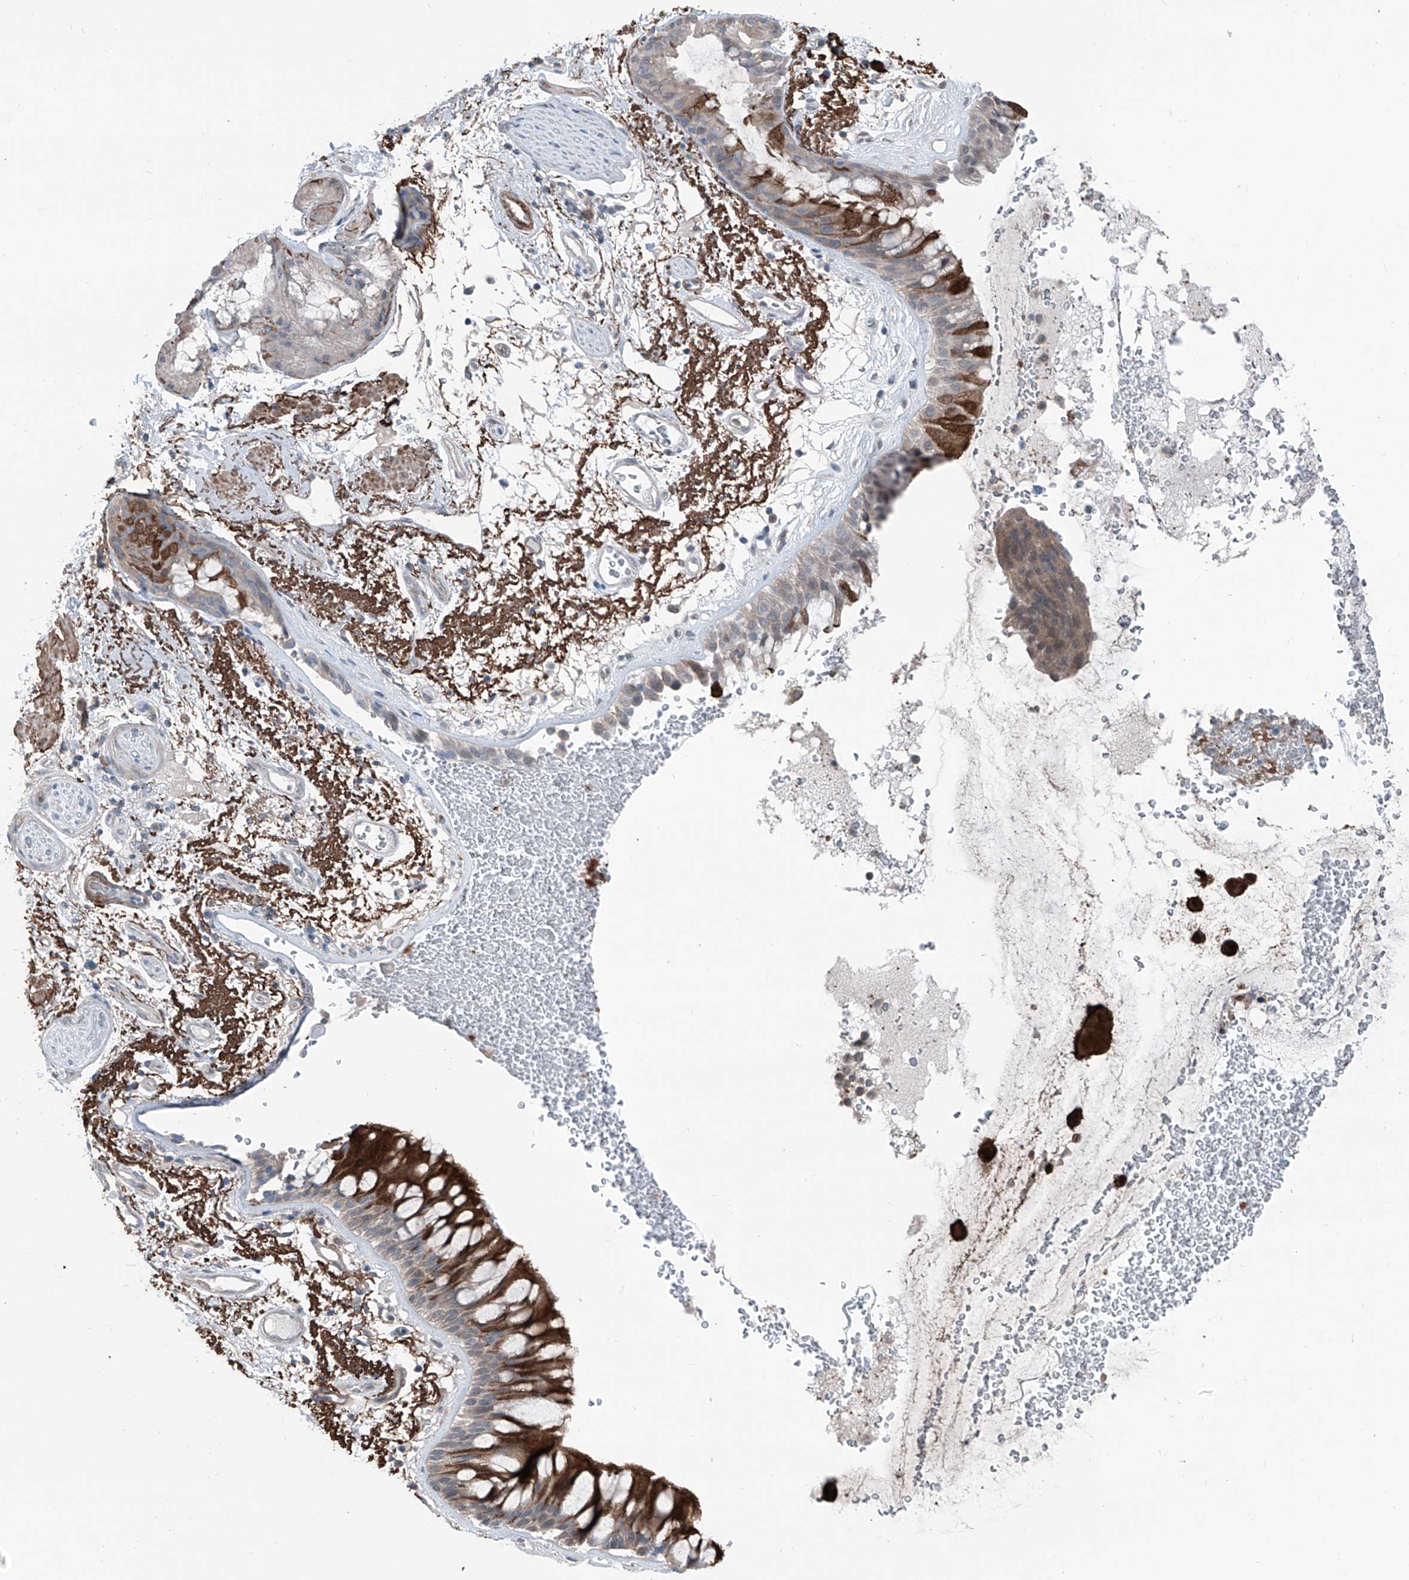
{"staining": {"intensity": "strong", "quantity": ">75%", "location": "cytoplasmic/membranous"}, "tissue": "bronchus", "cell_type": "Respiratory epithelial cells", "image_type": "normal", "snomed": [{"axis": "morphology", "description": "Normal tissue, NOS"}, {"axis": "morphology", "description": "Squamous cell carcinoma, NOS"}, {"axis": "topography", "description": "Lymph node"}, {"axis": "topography", "description": "Bronchus"}, {"axis": "topography", "description": "Lung"}], "caption": "Strong cytoplasmic/membranous protein expression is present in approximately >75% of respiratory epithelial cells in bronchus.", "gene": "HSPB11", "patient": {"sex": "male", "age": 66}}